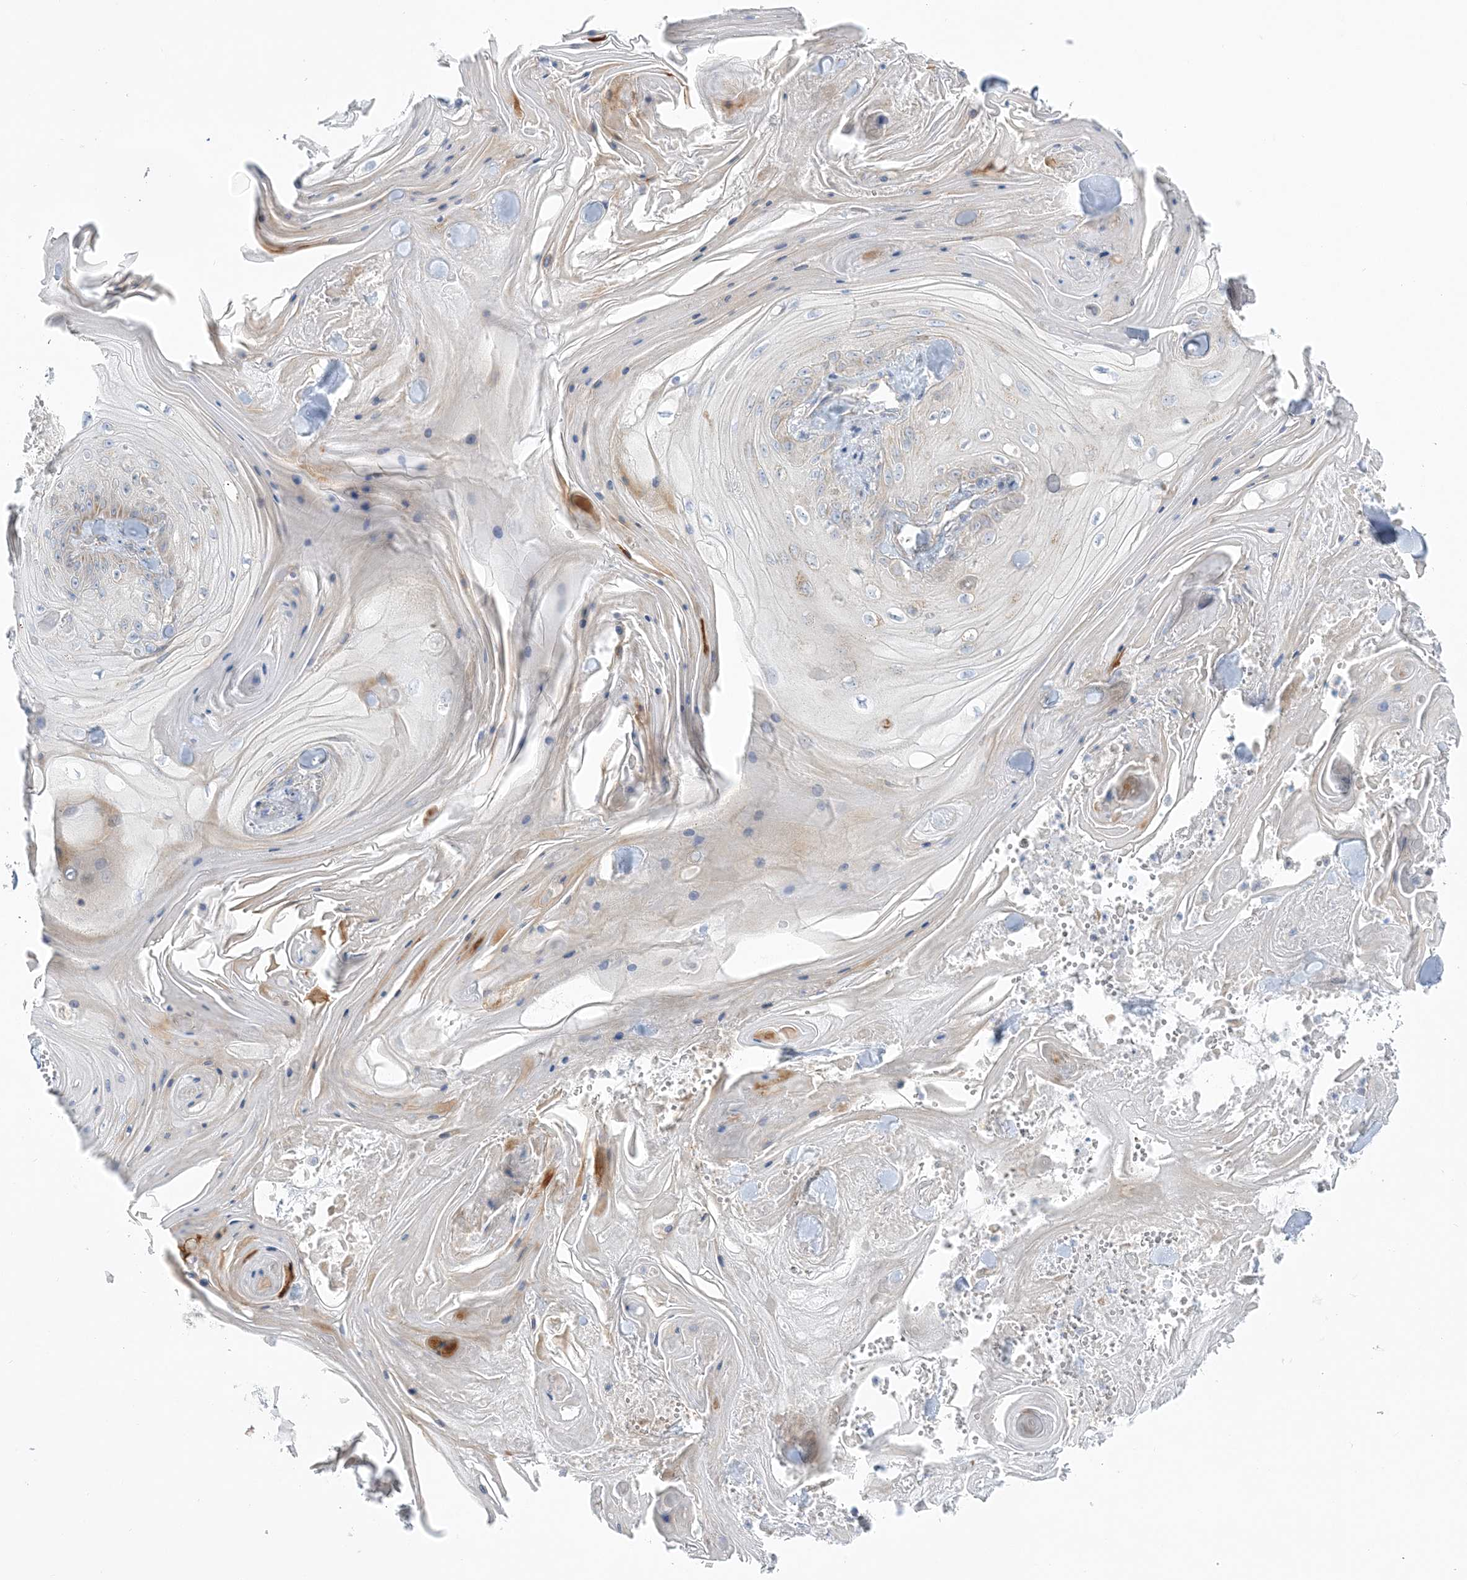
{"staining": {"intensity": "weak", "quantity": "25%-75%", "location": "cytoplasmic/membranous"}, "tissue": "skin cancer", "cell_type": "Tumor cells", "image_type": "cancer", "snomed": [{"axis": "morphology", "description": "Squamous cell carcinoma, NOS"}, {"axis": "topography", "description": "Skin"}], "caption": "IHC (DAB) staining of skin squamous cell carcinoma reveals weak cytoplasmic/membranous protein positivity in about 25%-75% of tumor cells.", "gene": "TBC1D14", "patient": {"sex": "male", "age": 74}}